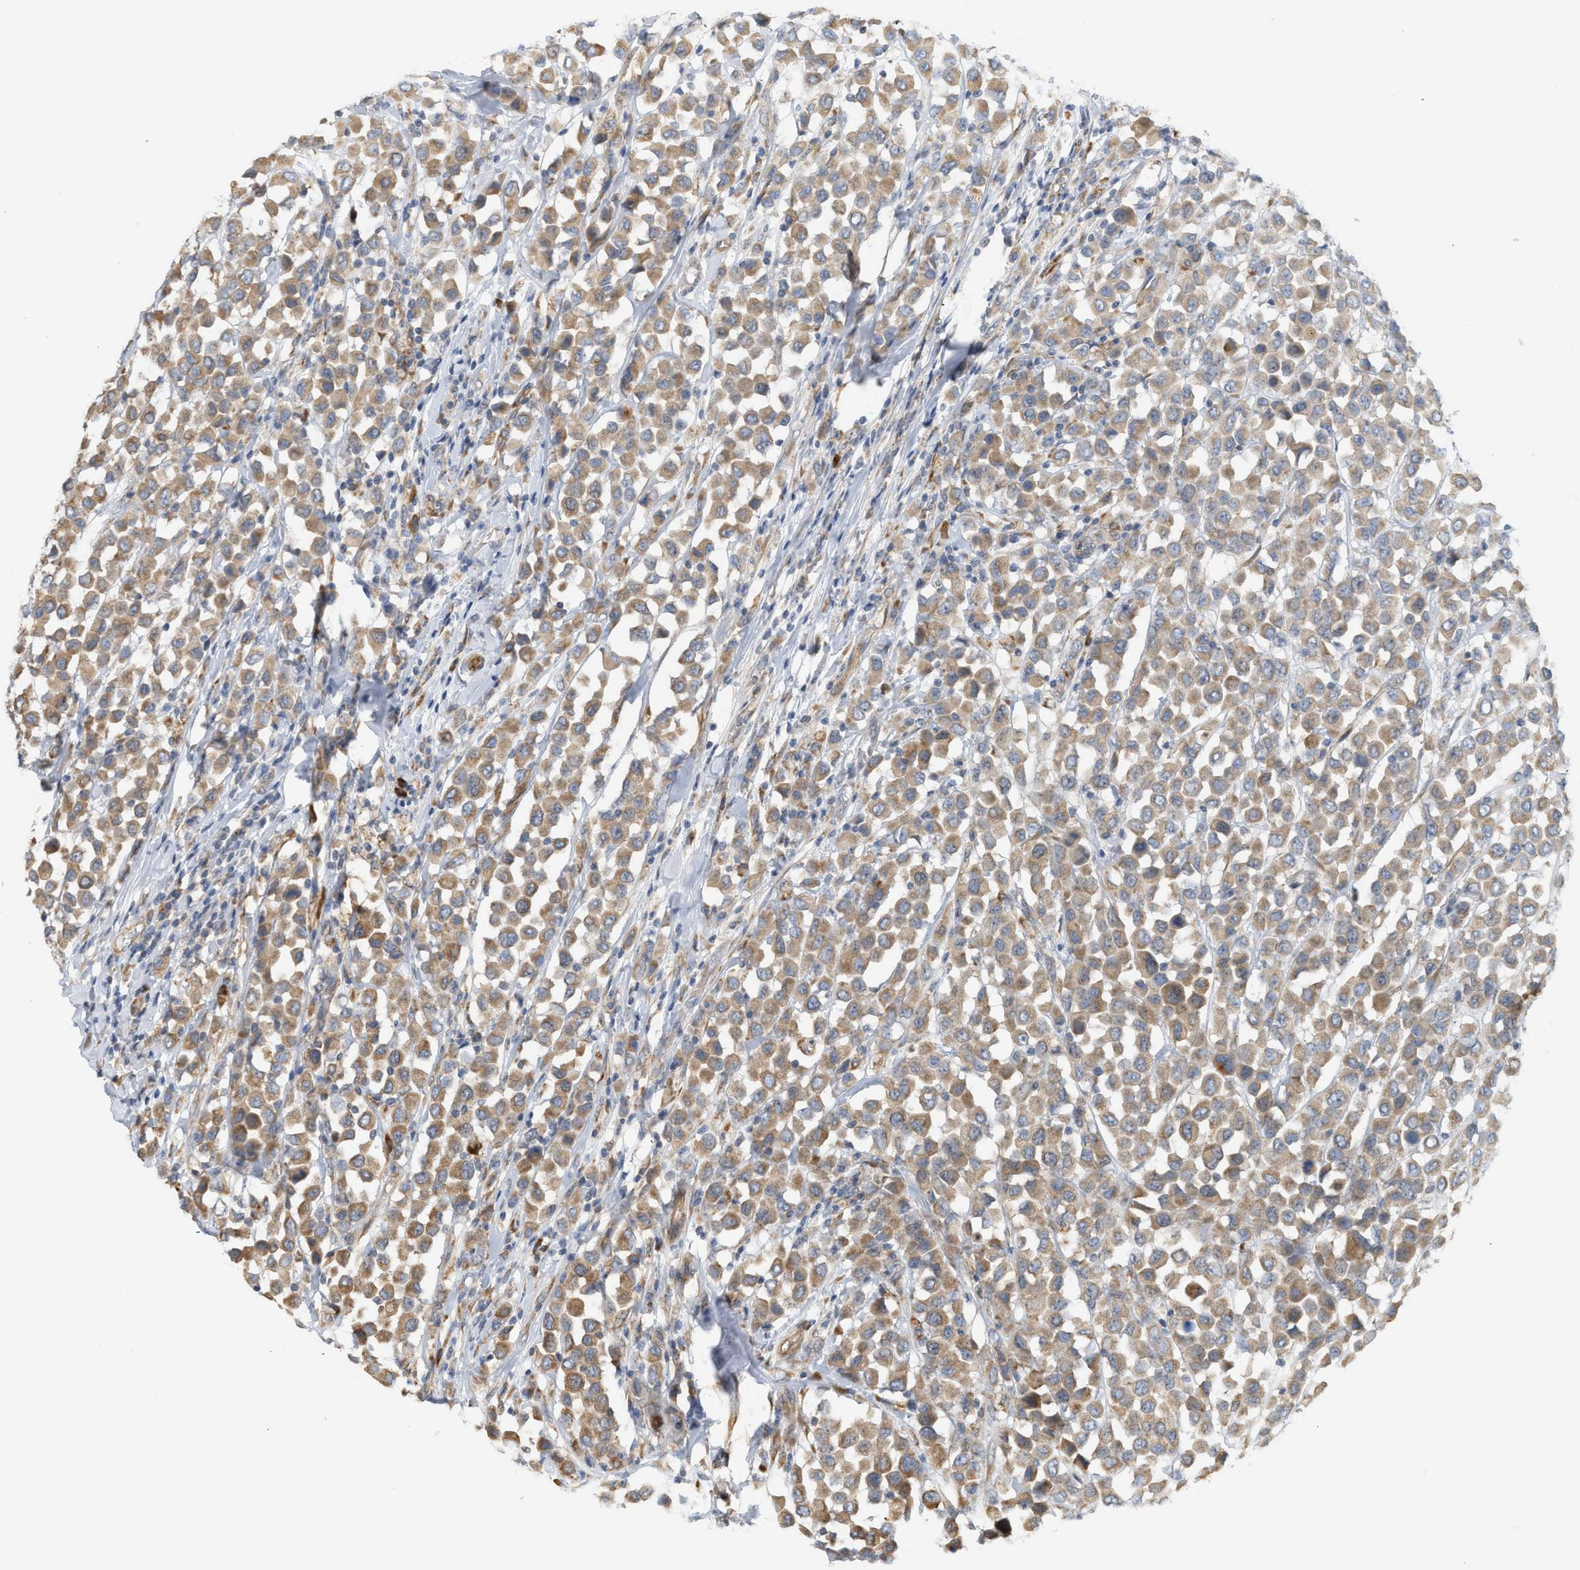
{"staining": {"intensity": "moderate", "quantity": ">75%", "location": "cytoplasmic/membranous"}, "tissue": "breast cancer", "cell_type": "Tumor cells", "image_type": "cancer", "snomed": [{"axis": "morphology", "description": "Duct carcinoma"}, {"axis": "topography", "description": "Breast"}], "caption": "Breast invasive ductal carcinoma tissue reveals moderate cytoplasmic/membranous positivity in approximately >75% of tumor cells, visualized by immunohistochemistry. (brown staining indicates protein expression, while blue staining denotes nuclei).", "gene": "SVOP", "patient": {"sex": "female", "age": 61}}